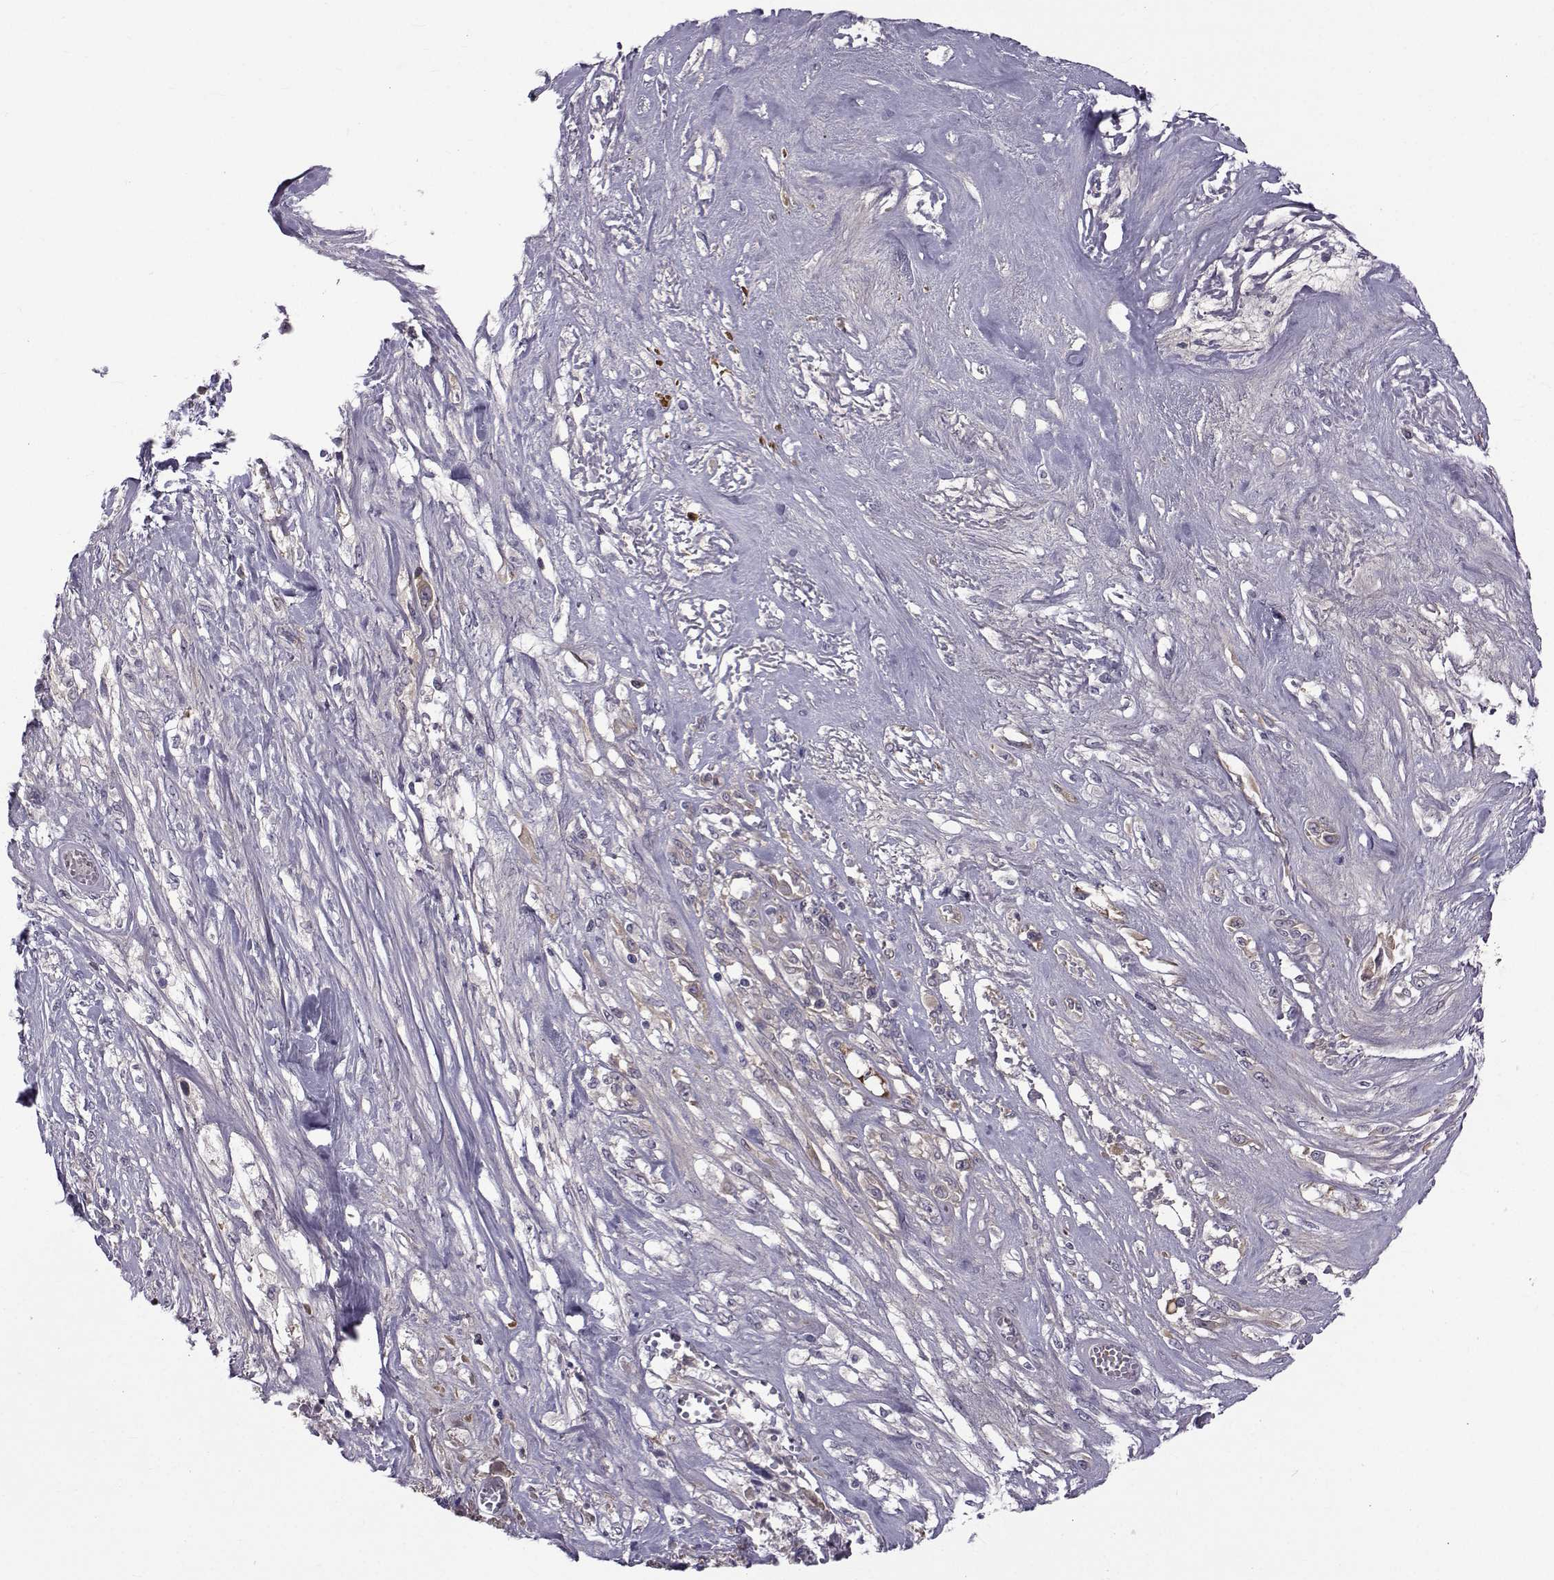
{"staining": {"intensity": "negative", "quantity": "none", "location": "none"}, "tissue": "melanoma", "cell_type": "Tumor cells", "image_type": "cancer", "snomed": [{"axis": "morphology", "description": "Malignant melanoma, NOS"}, {"axis": "topography", "description": "Skin"}], "caption": "Immunohistochemistry of human melanoma displays no staining in tumor cells.", "gene": "TNFRSF11B", "patient": {"sex": "female", "age": 91}}